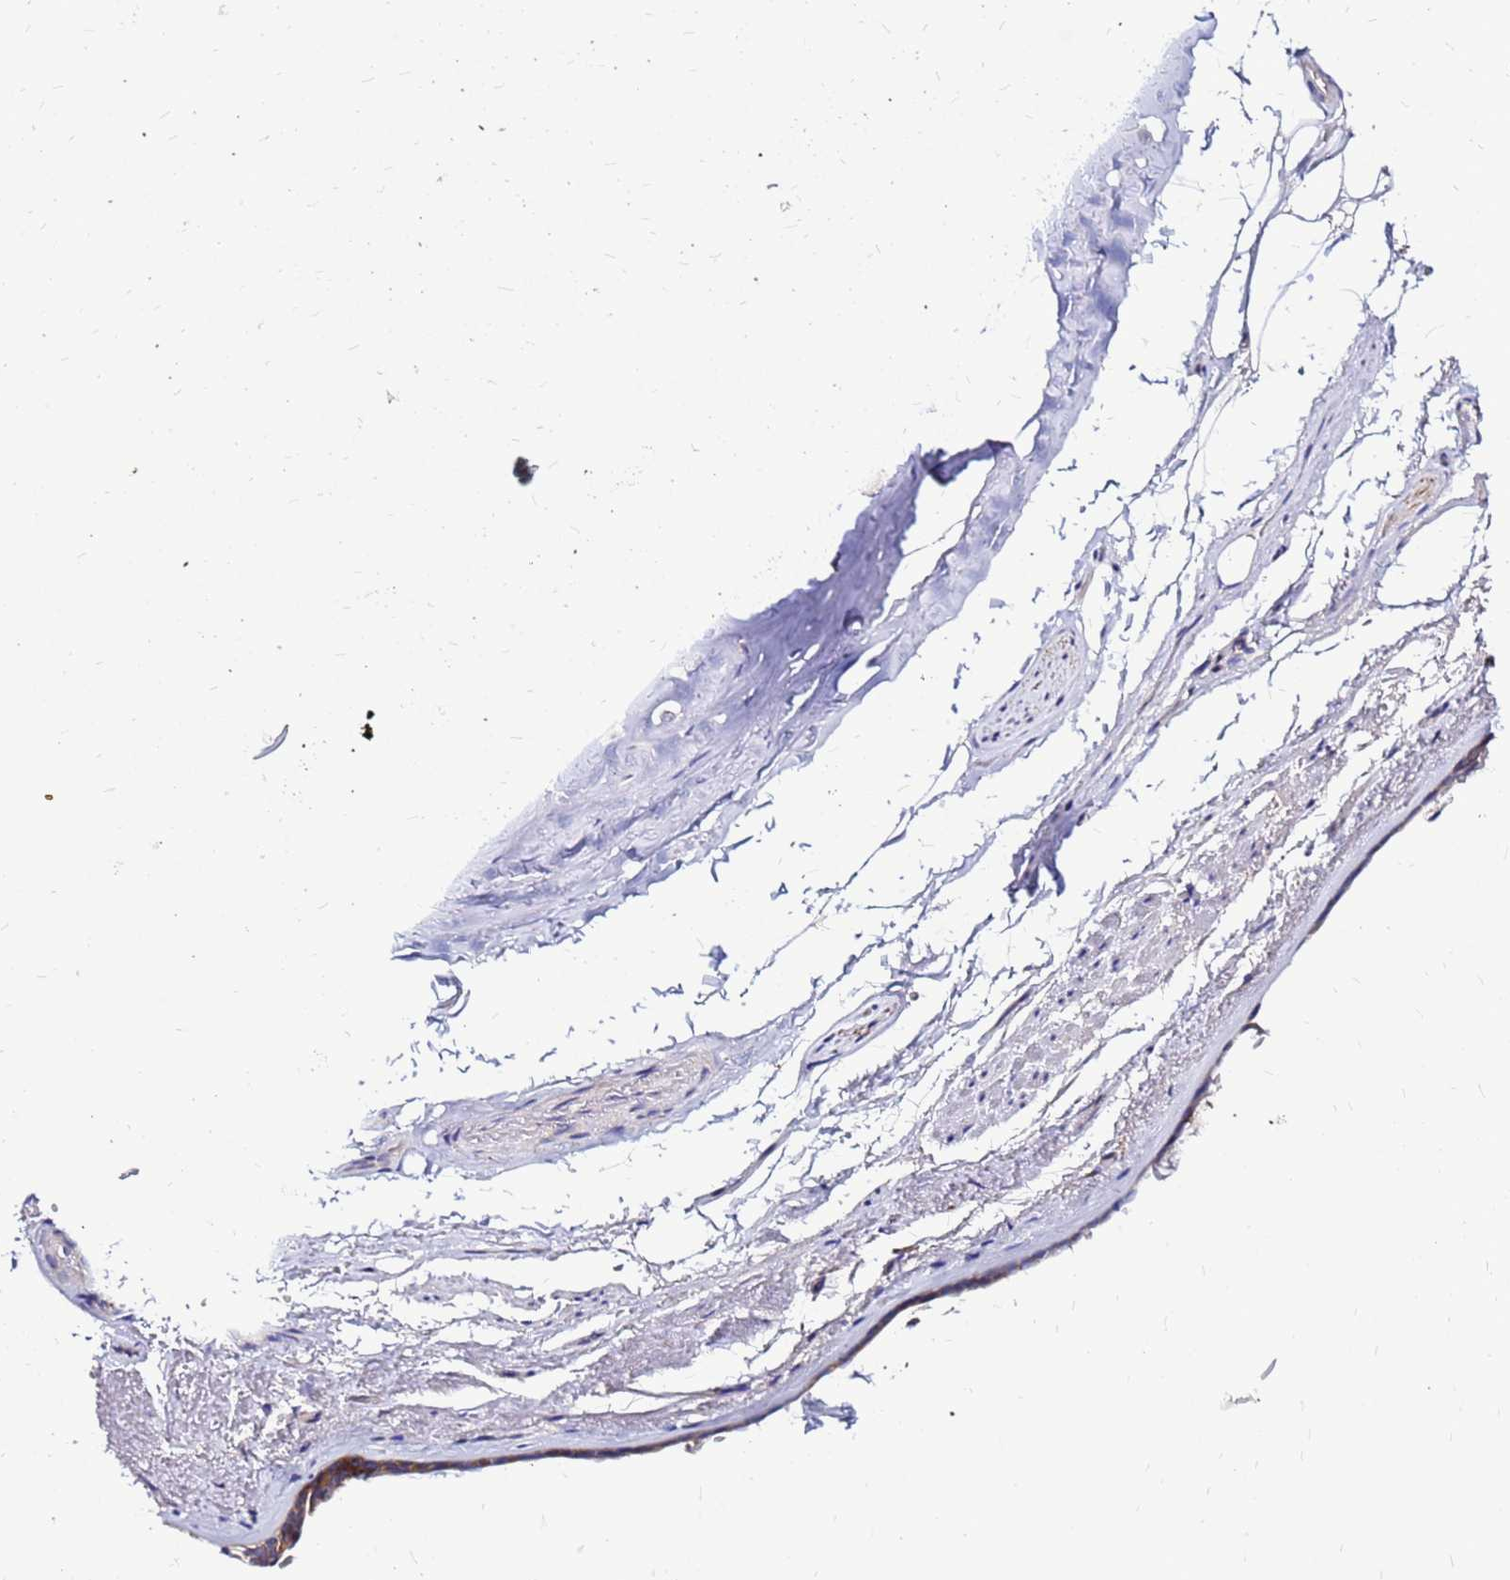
{"staining": {"intensity": "negative", "quantity": "none", "location": "none"}, "tissue": "adipose tissue", "cell_type": "Adipocytes", "image_type": "normal", "snomed": [{"axis": "morphology", "description": "Normal tissue, NOS"}, {"axis": "topography", "description": "Cartilage tissue"}], "caption": "Immunohistochemistry histopathology image of benign adipose tissue: human adipose tissue stained with DAB (3,3'-diaminobenzidine) demonstrates no significant protein positivity in adipocytes.", "gene": "ARHGEF35", "patient": {"sex": "male", "age": 66}}